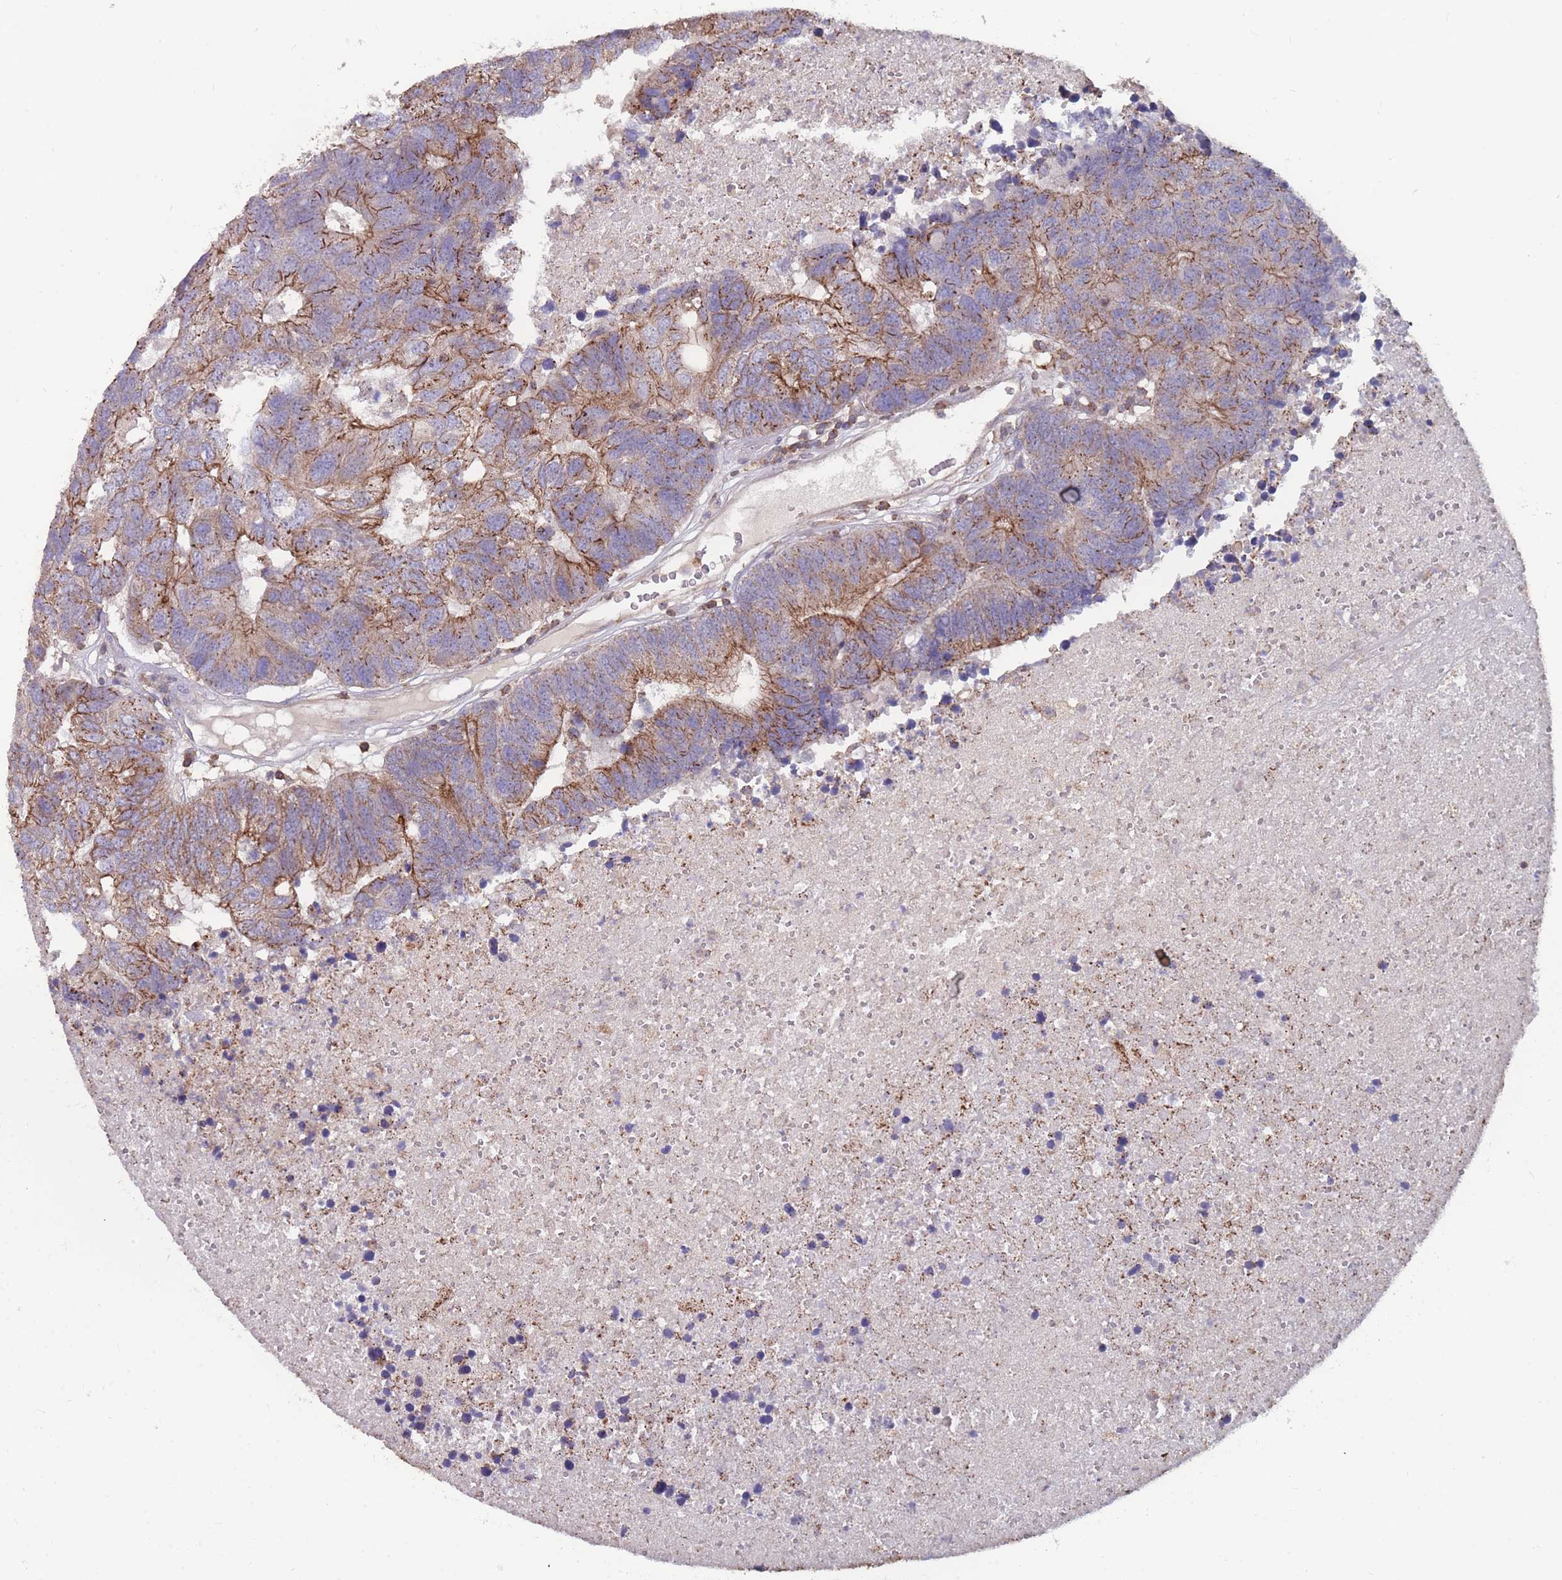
{"staining": {"intensity": "moderate", "quantity": "25%-75%", "location": "cytoplasmic/membranous"}, "tissue": "colorectal cancer", "cell_type": "Tumor cells", "image_type": "cancer", "snomed": [{"axis": "morphology", "description": "Adenocarcinoma, NOS"}, {"axis": "topography", "description": "Colon"}], "caption": "Human colorectal cancer (adenocarcinoma) stained for a protein (brown) displays moderate cytoplasmic/membranous positive positivity in about 25%-75% of tumor cells.", "gene": "CD33", "patient": {"sex": "female", "age": 48}}